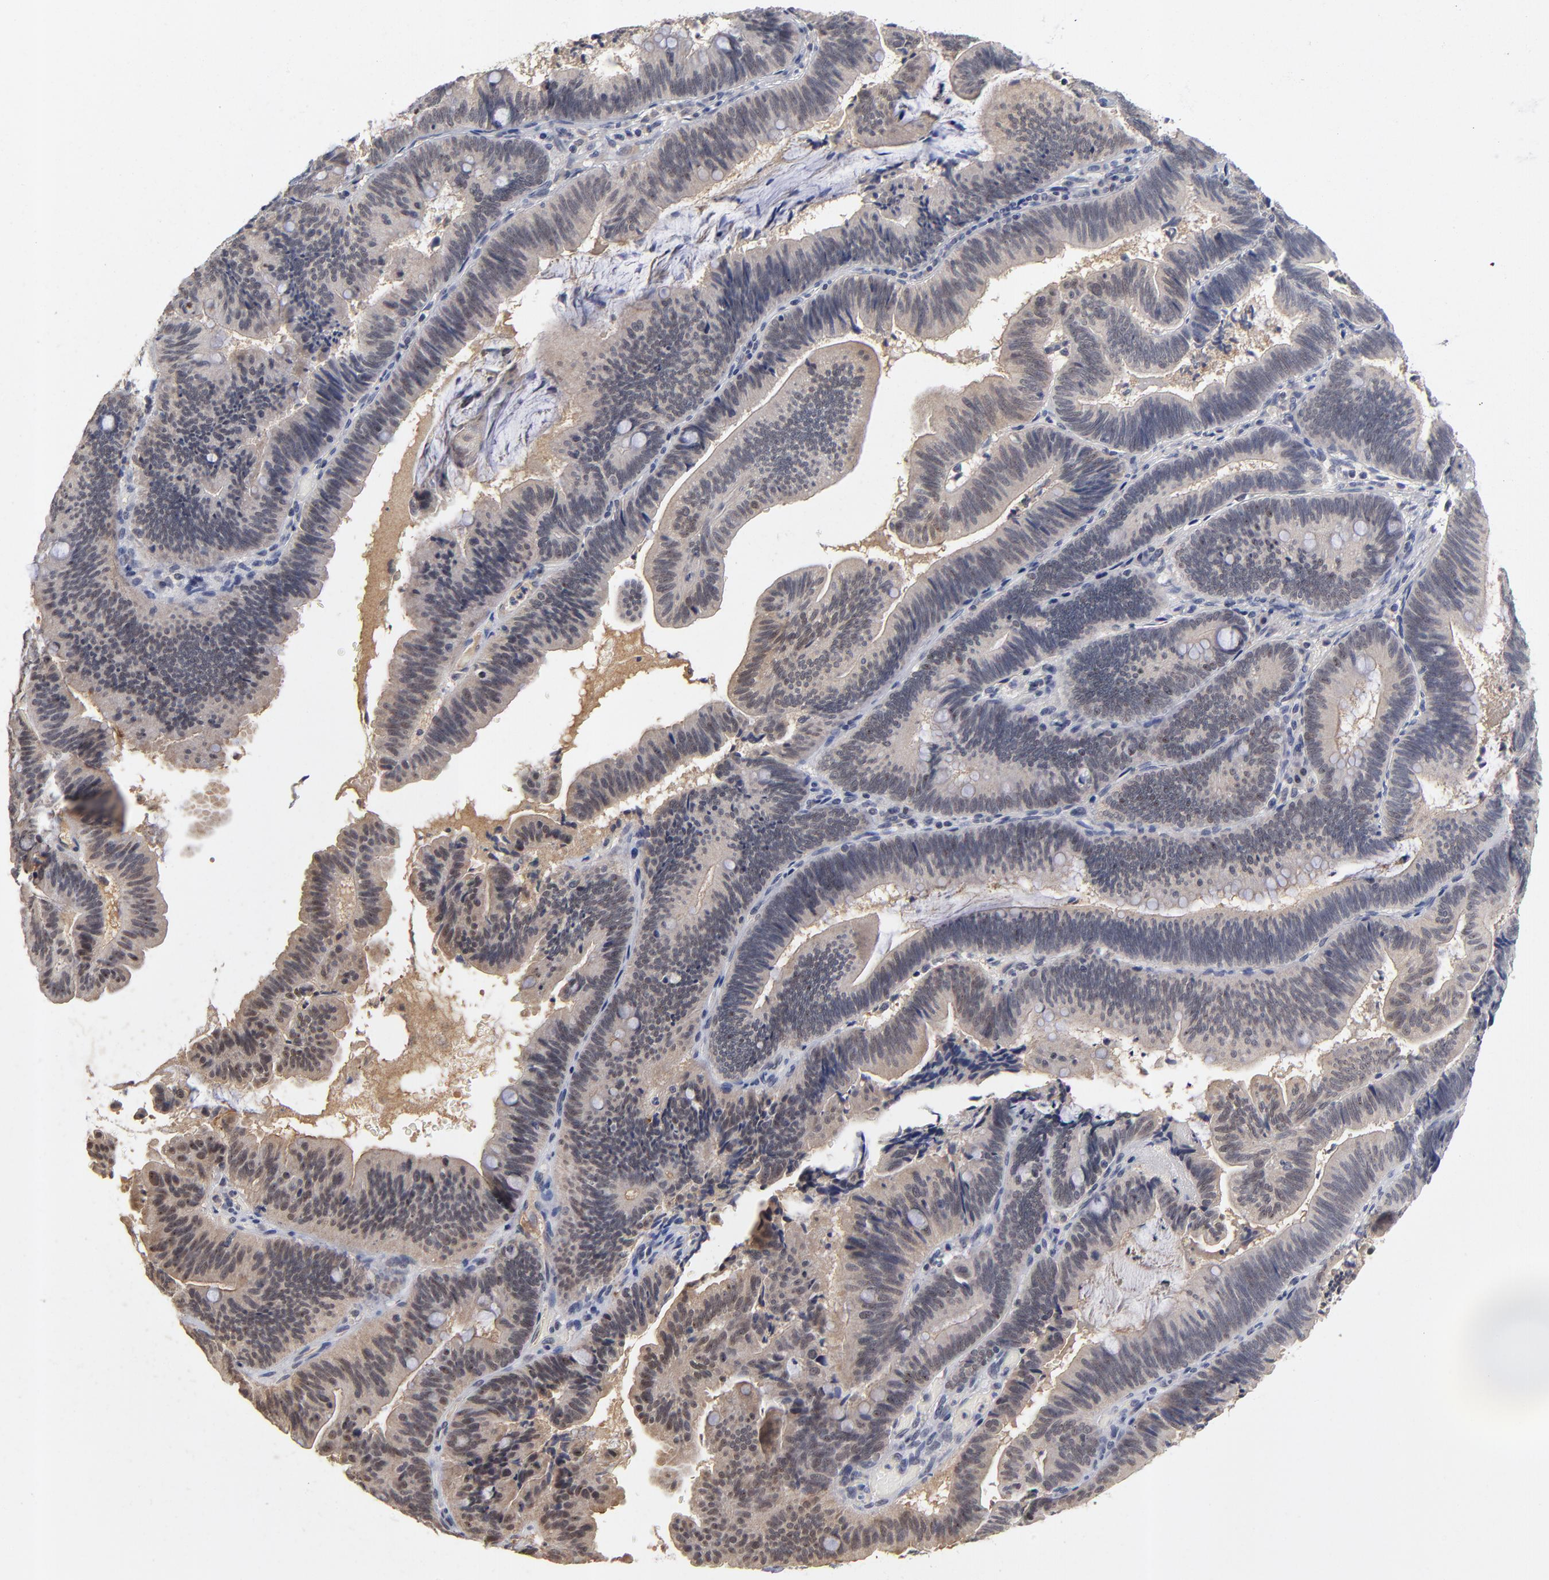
{"staining": {"intensity": "weak", "quantity": "<25%", "location": "nuclear"}, "tissue": "pancreatic cancer", "cell_type": "Tumor cells", "image_type": "cancer", "snomed": [{"axis": "morphology", "description": "Adenocarcinoma, NOS"}, {"axis": "topography", "description": "Pancreas"}], "caption": "Human adenocarcinoma (pancreatic) stained for a protein using immunohistochemistry reveals no expression in tumor cells.", "gene": "WSB1", "patient": {"sex": "male", "age": 82}}